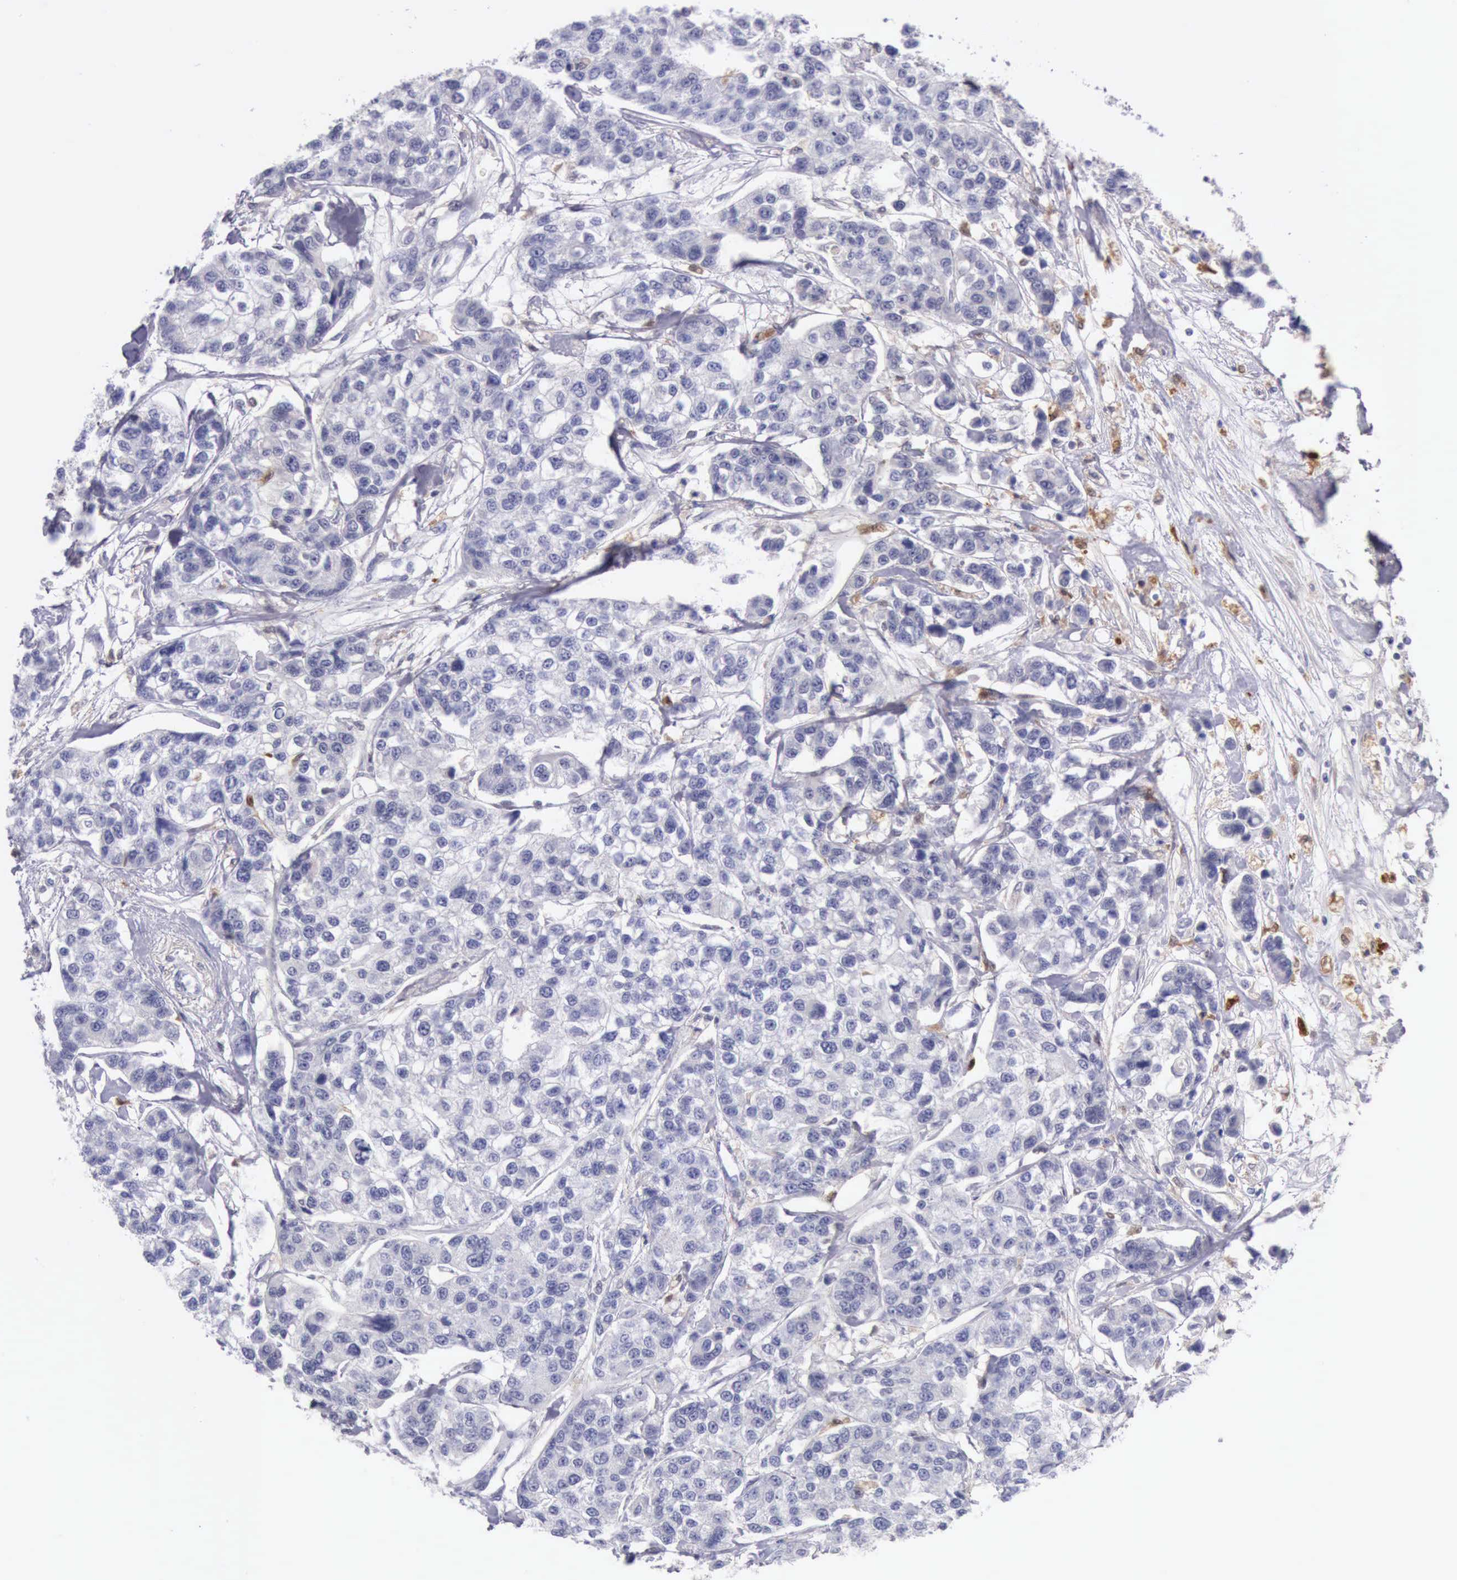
{"staining": {"intensity": "negative", "quantity": "none", "location": "none"}, "tissue": "breast cancer", "cell_type": "Tumor cells", "image_type": "cancer", "snomed": [{"axis": "morphology", "description": "Duct carcinoma"}, {"axis": "topography", "description": "Breast"}], "caption": "There is no significant positivity in tumor cells of breast cancer (intraductal carcinoma).", "gene": "CSTA", "patient": {"sex": "female", "age": 51}}